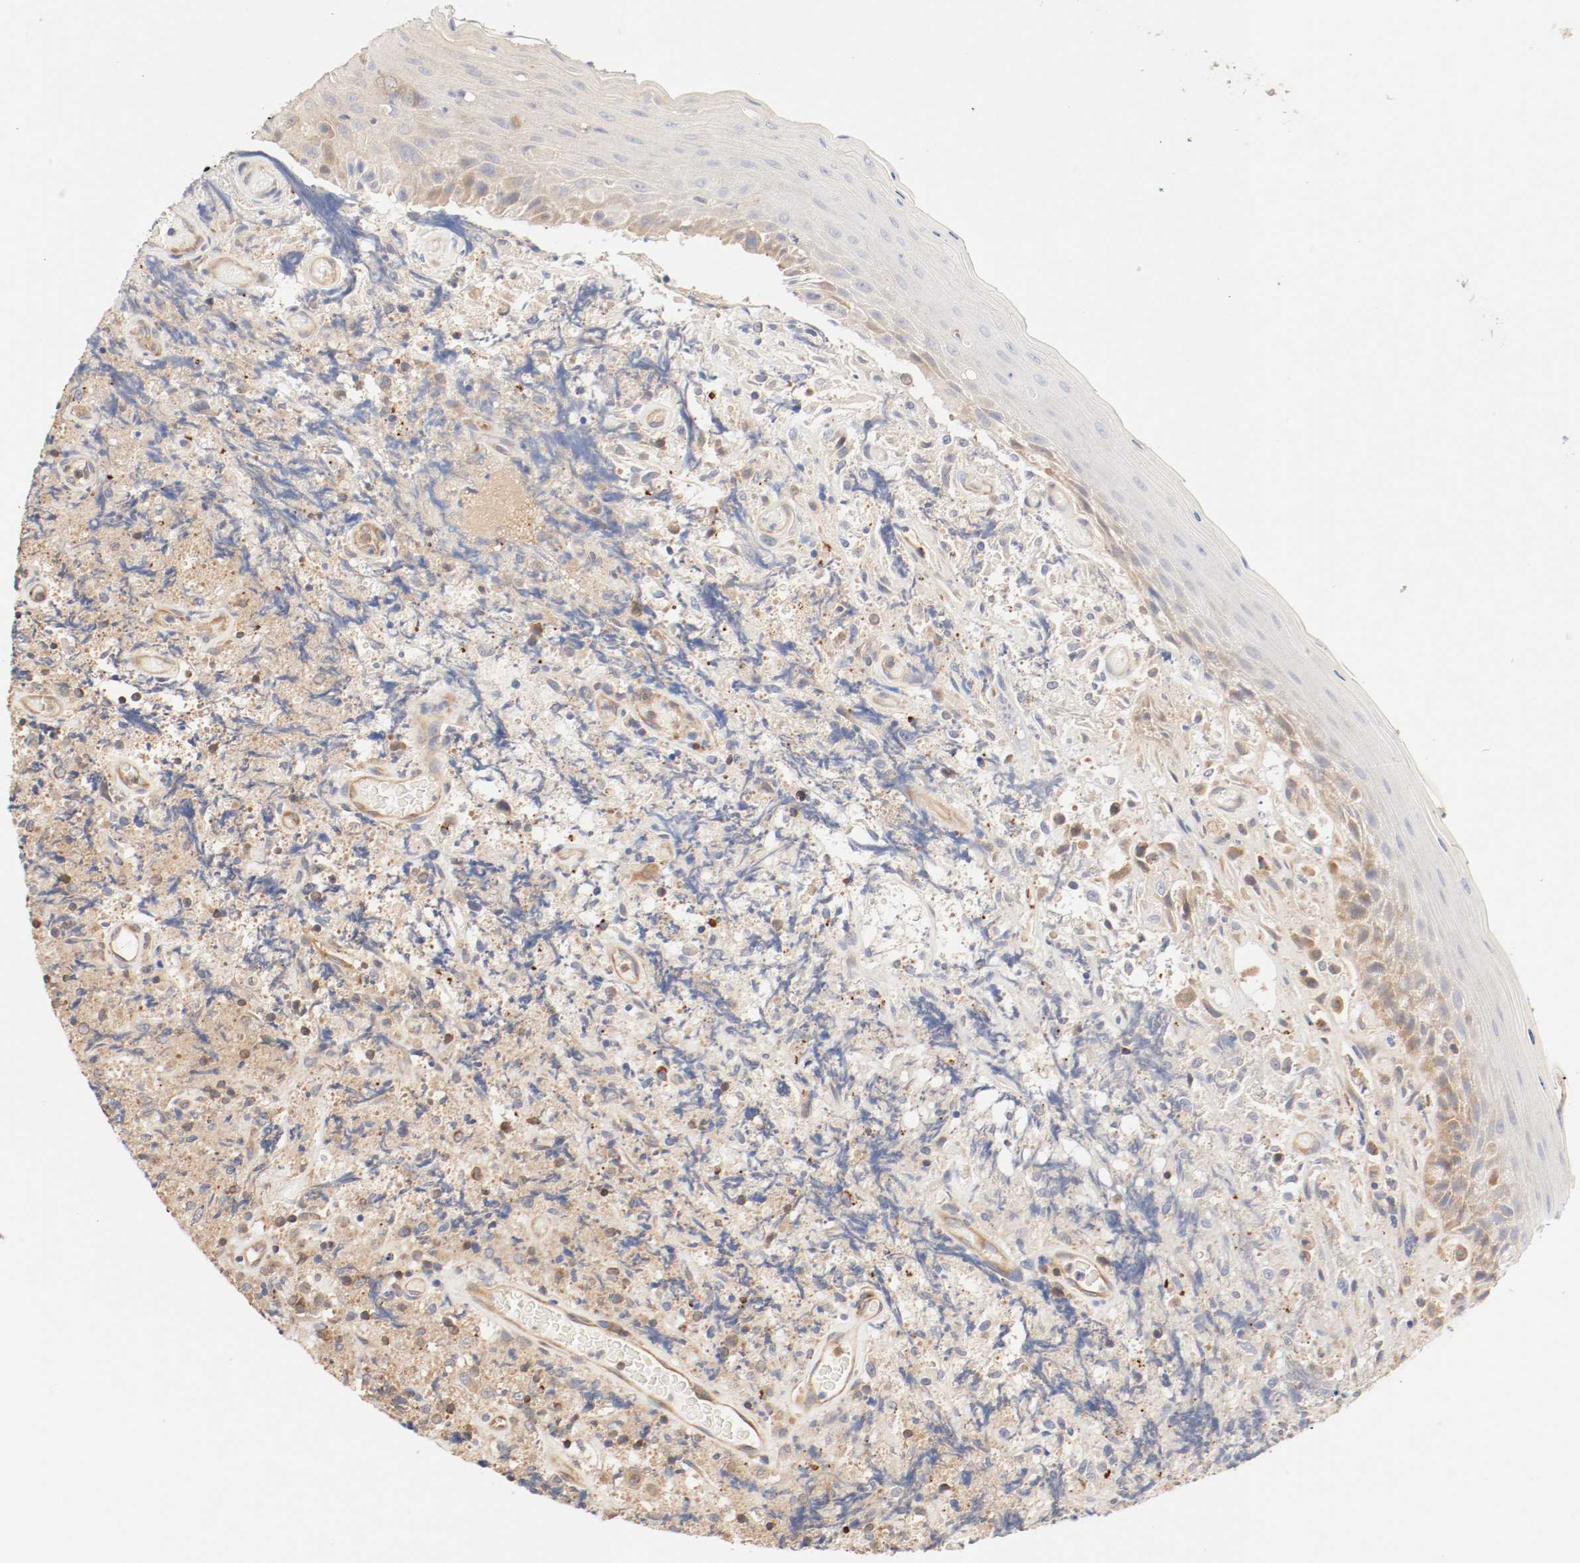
{"staining": {"intensity": "moderate", "quantity": ">75%", "location": "cytoplasmic/membranous"}, "tissue": "lymphoma", "cell_type": "Tumor cells", "image_type": "cancer", "snomed": [{"axis": "morphology", "description": "Malignant lymphoma, non-Hodgkin's type, High grade"}, {"axis": "topography", "description": "Tonsil"}], "caption": "IHC (DAB) staining of lymphoma shows moderate cytoplasmic/membranous protein positivity in about >75% of tumor cells.", "gene": "GIT1", "patient": {"sex": "female", "age": 36}}